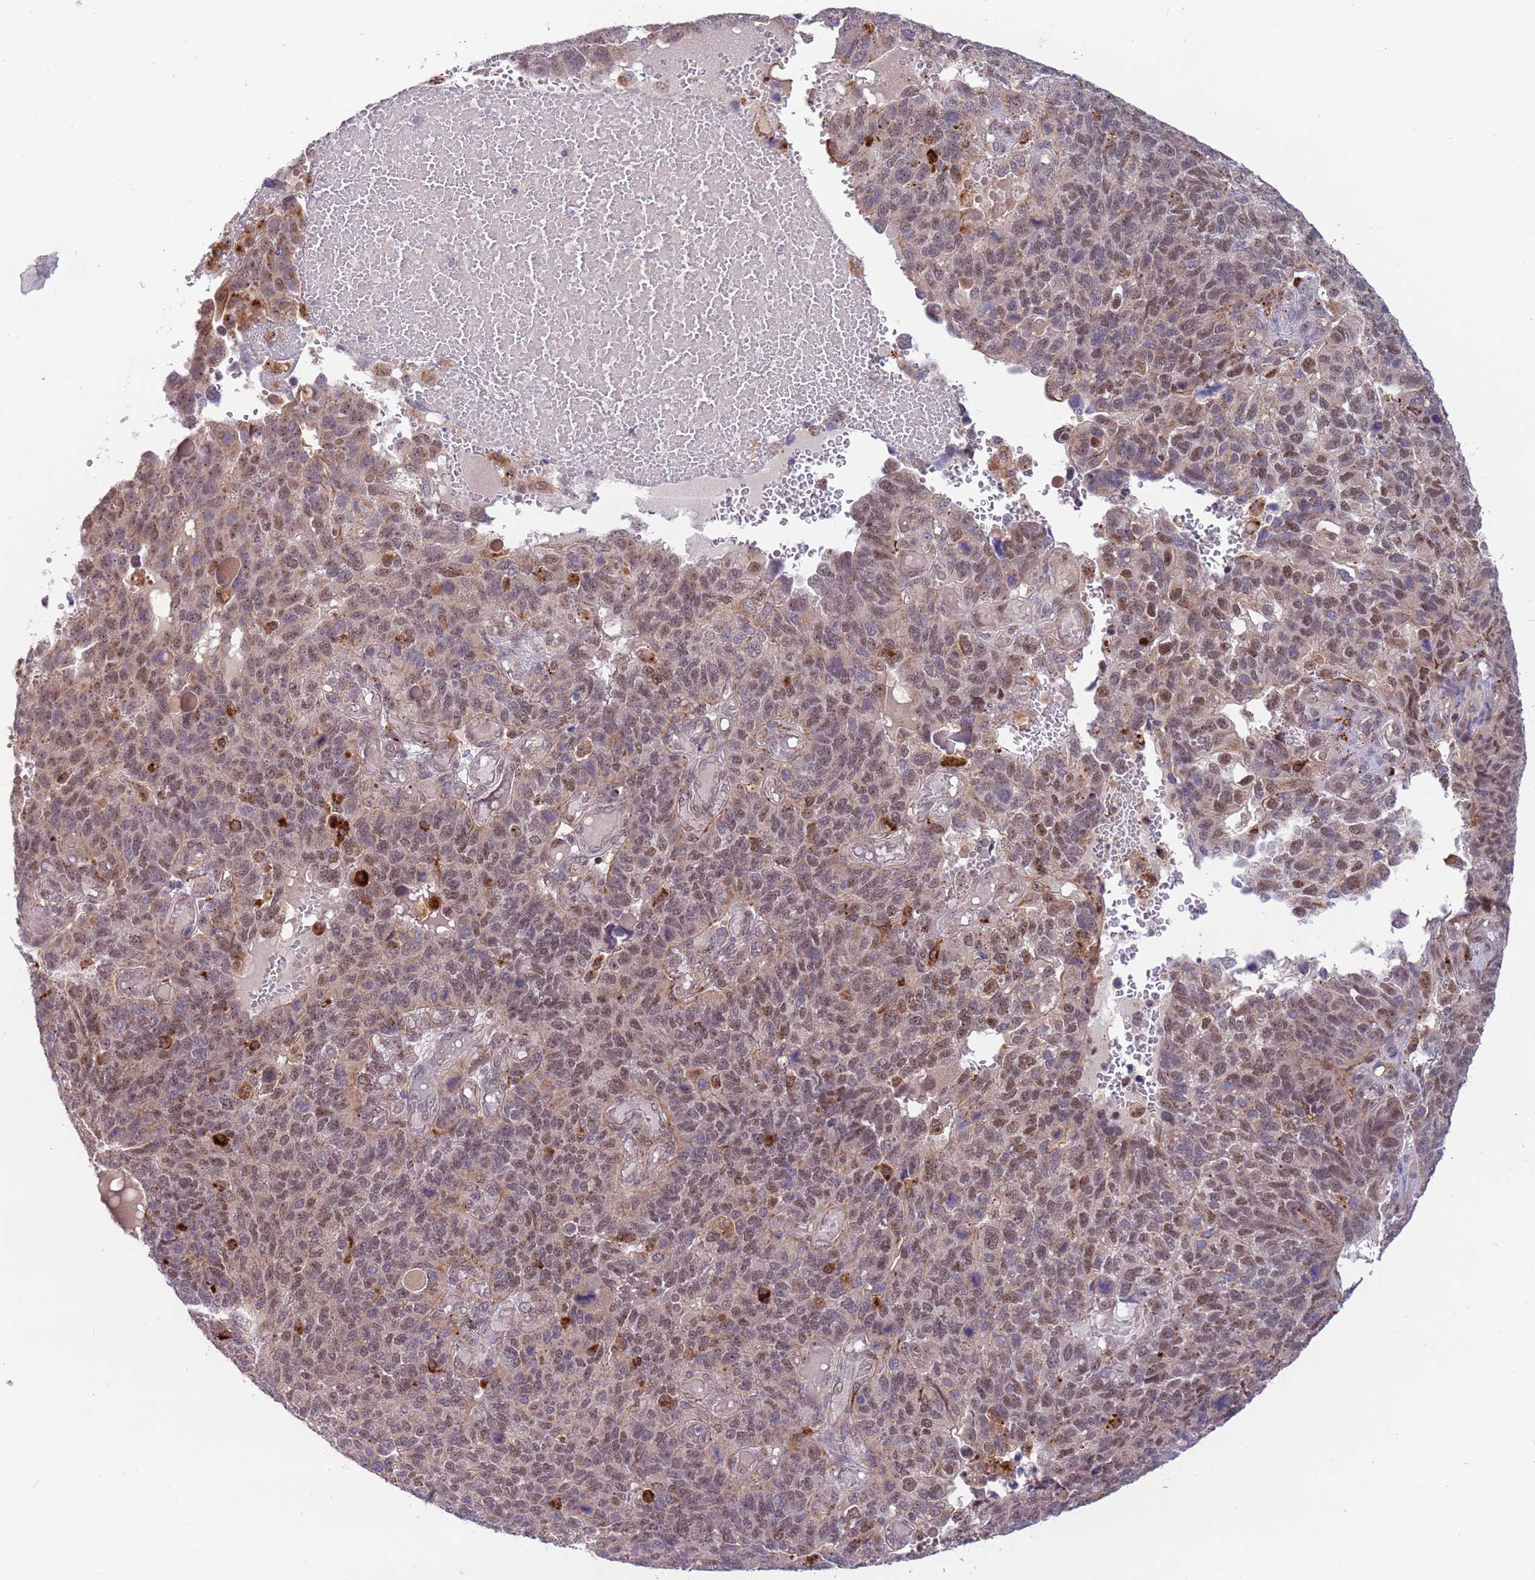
{"staining": {"intensity": "moderate", "quantity": ">75%", "location": "nuclear"}, "tissue": "endometrial cancer", "cell_type": "Tumor cells", "image_type": "cancer", "snomed": [{"axis": "morphology", "description": "Adenocarcinoma, NOS"}, {"axis": "topography", "description": "Endometrium"}], "caption": "Tumor cells demonstrate medium levels of moderate nuclear expression in about >75% of cells in adenocarcinoma (endometrial).", "gene": "TRIM27", "patient": {"sex": "female", "age": 66}}